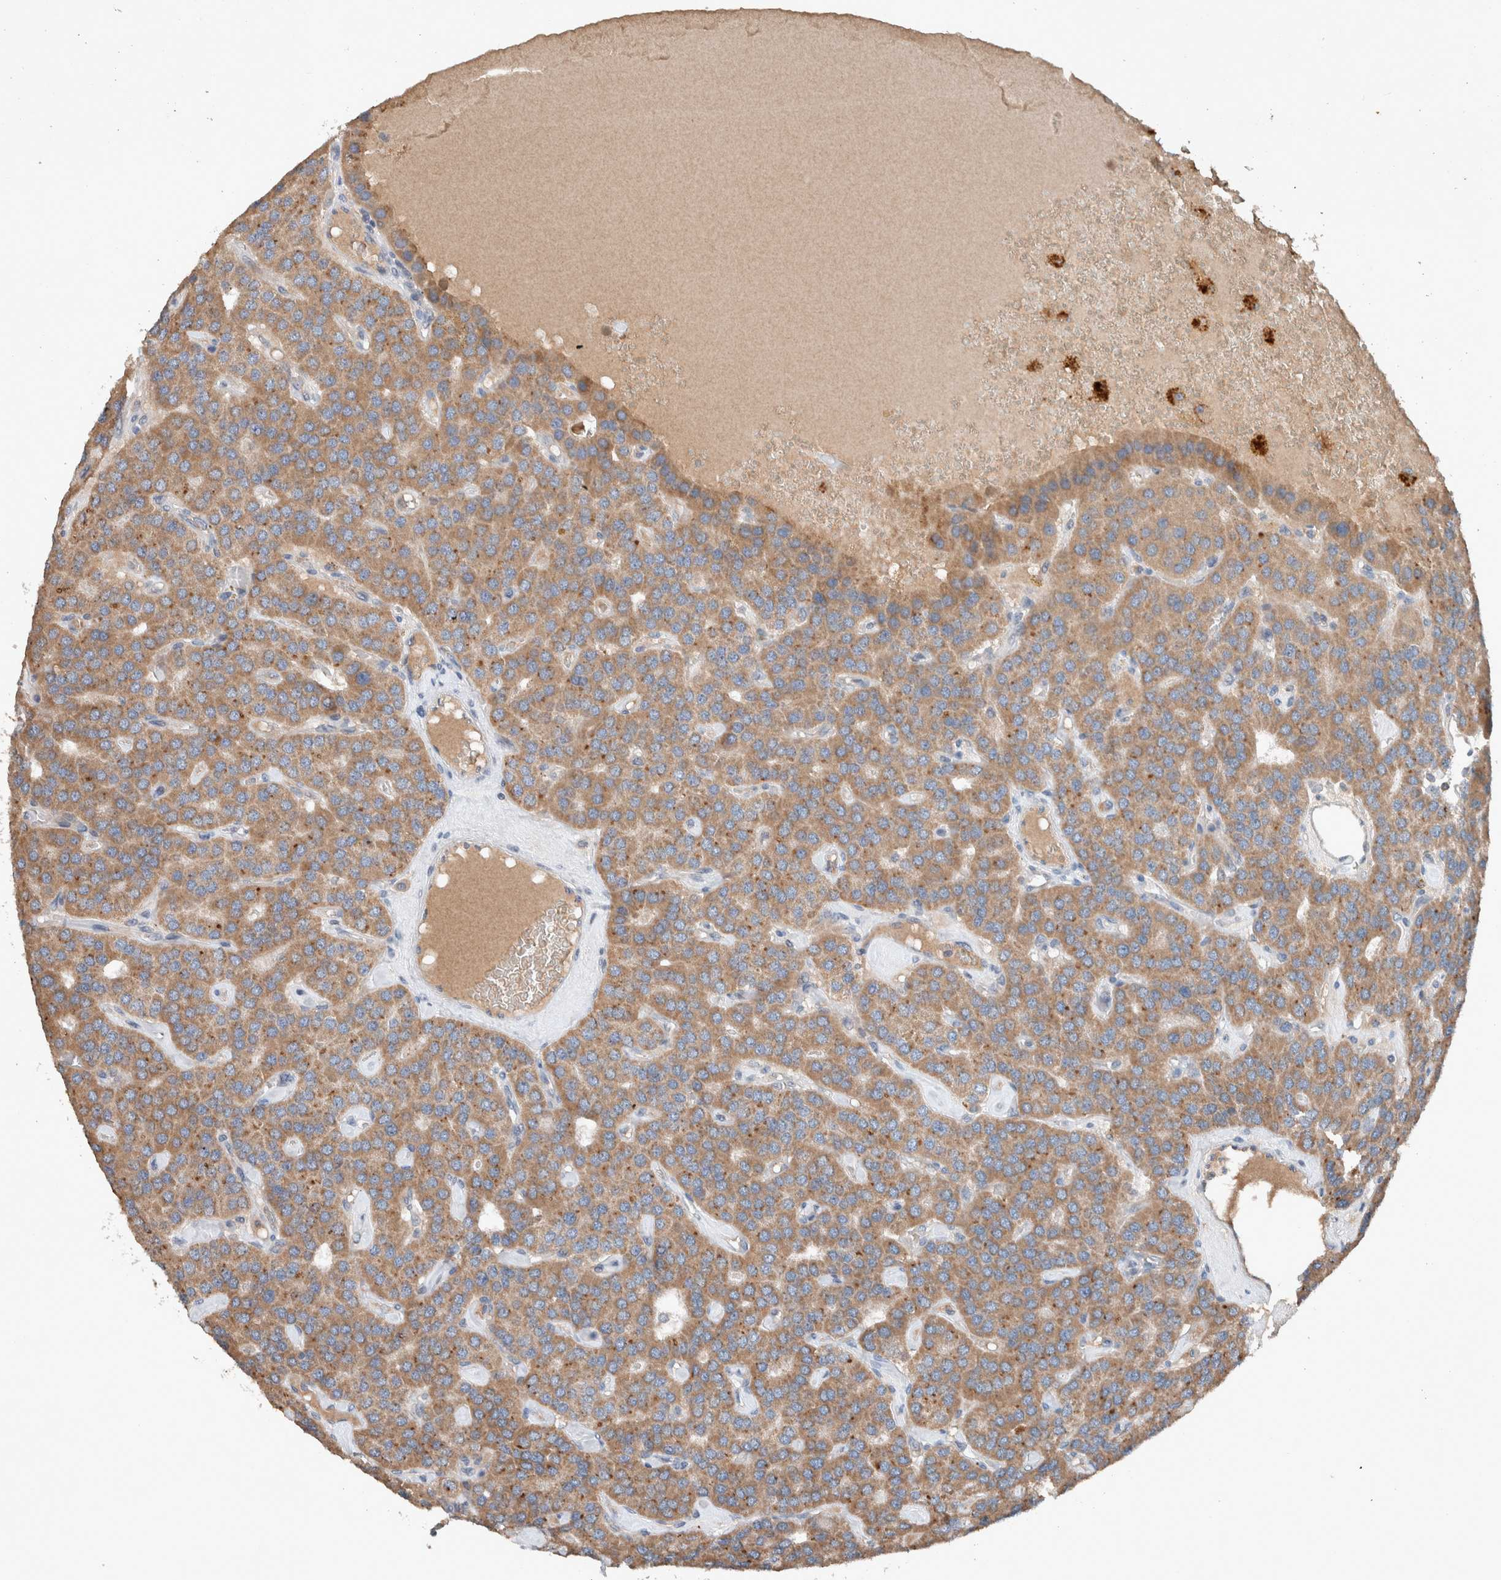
{"staining": {"intensity": "weak", "quantity": "25%-75%", "location": "cytoplasmic/membranous"}, "tissue": "parathyroid gland", "cell_type": "Glandular cells", "image_type": "normal", "snomed": [{"axis": "morphology", "description": "Normal tissue, NOS"}, {"axis": "morphology", "description": "Adenoma, NOS"}, {"axis": "topography", "description": "Parathyroid gland"}], "caption": "A brown stain shows weak cytoplasmic/membranous staining of a protein in glandular cells of normal human parathyroid gland. The protein is shown in brown color, while the nuclei are stained blue.", "gene": "UGCG", "patient": {"sex": "female", "age": 86}}